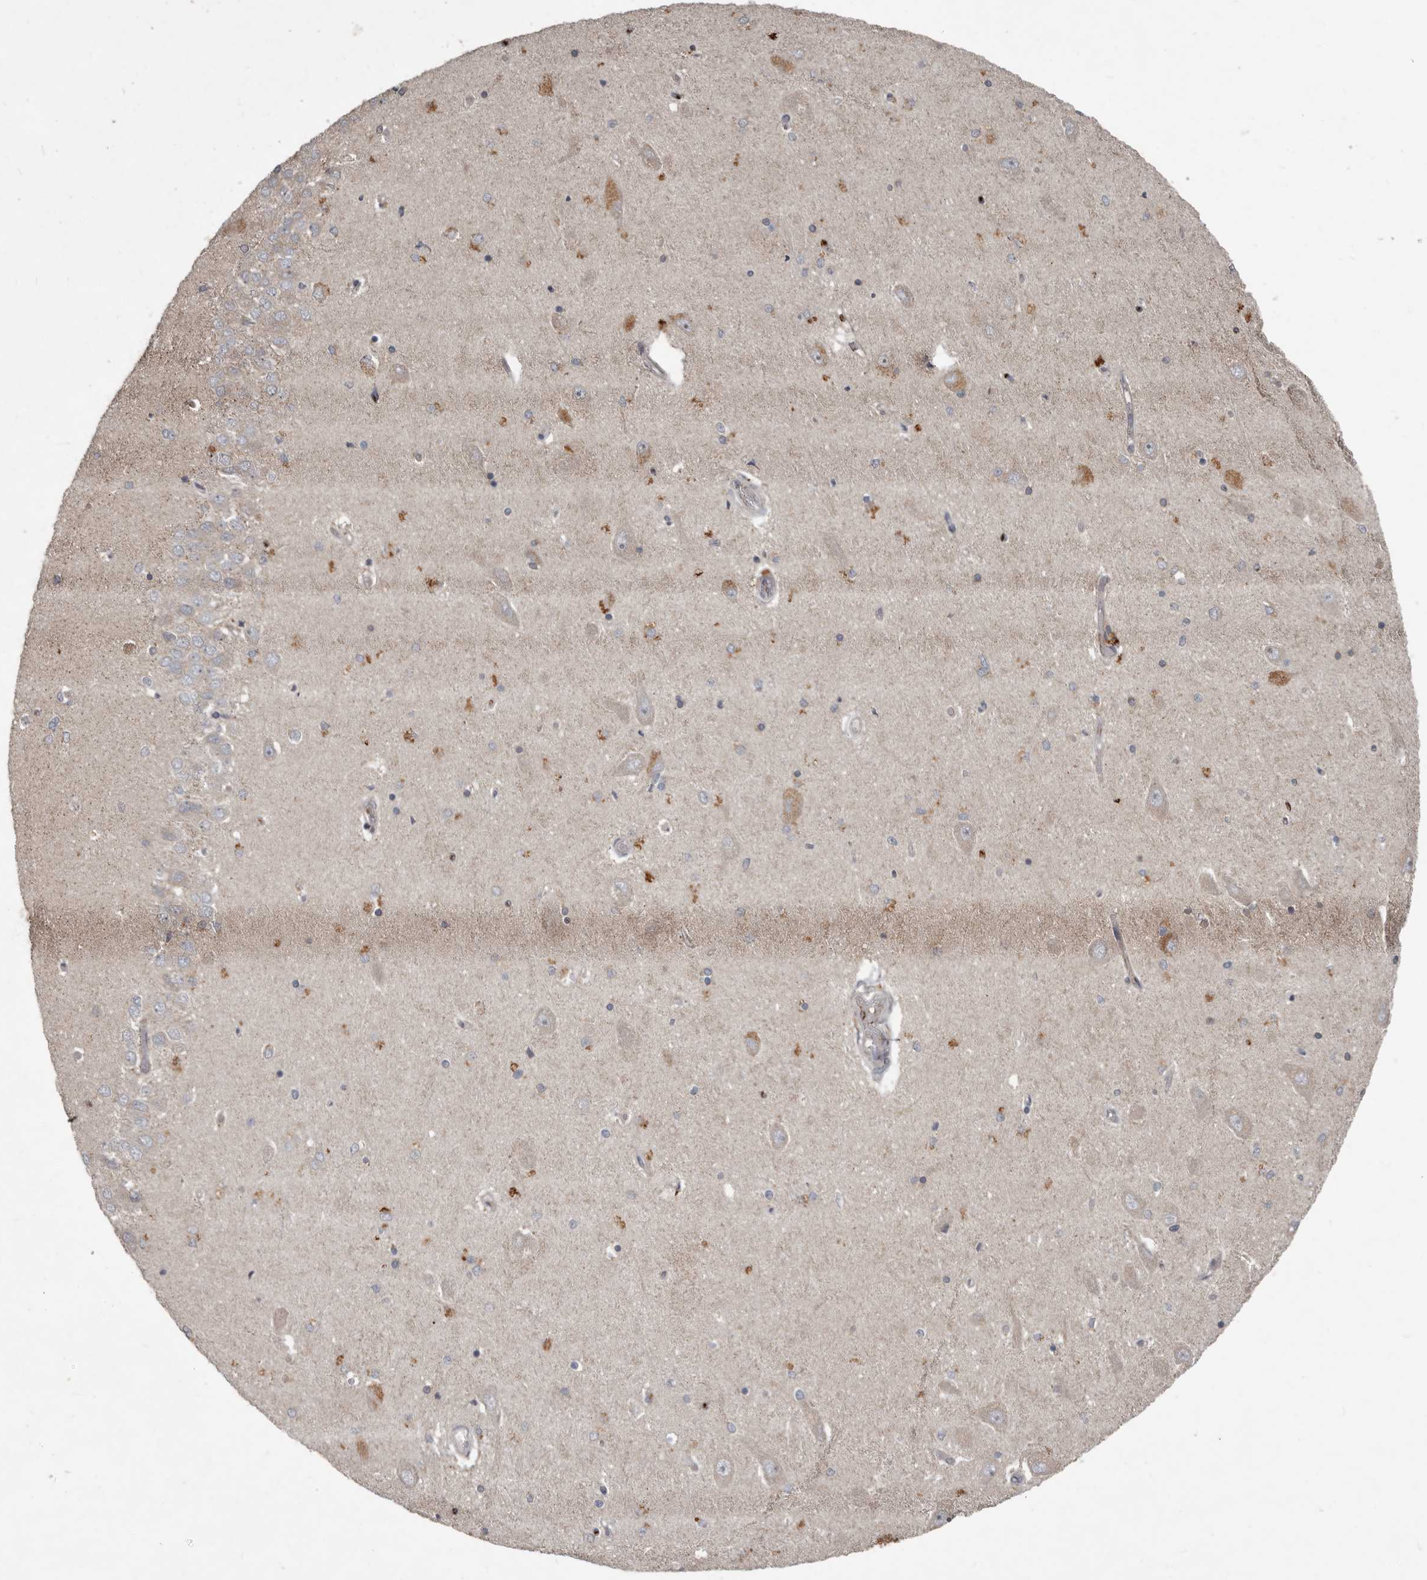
{"staining": {"intensity": "weak", "quantity": "<25%", "location": "cytoplasmic/membranous"}, "tissue": "hippocampus", "cell_type": "Glial cells", "image_type": "normal", "snomed": [{"axis": "morphology", "description": "Normal tissue, NOS"}, {"axis": "topography", "description": "Hippocampus"}], "caption": "Hippocampus was stained to show a protein in brown. There is no significant staining in glial cells. Brightfield microscopy of IHC stained with DAB (brown) and hematoxylin (blue), captured at high magnification.", "gene": "FBXO31", "patient": {"sex": "male", "age": 45}}